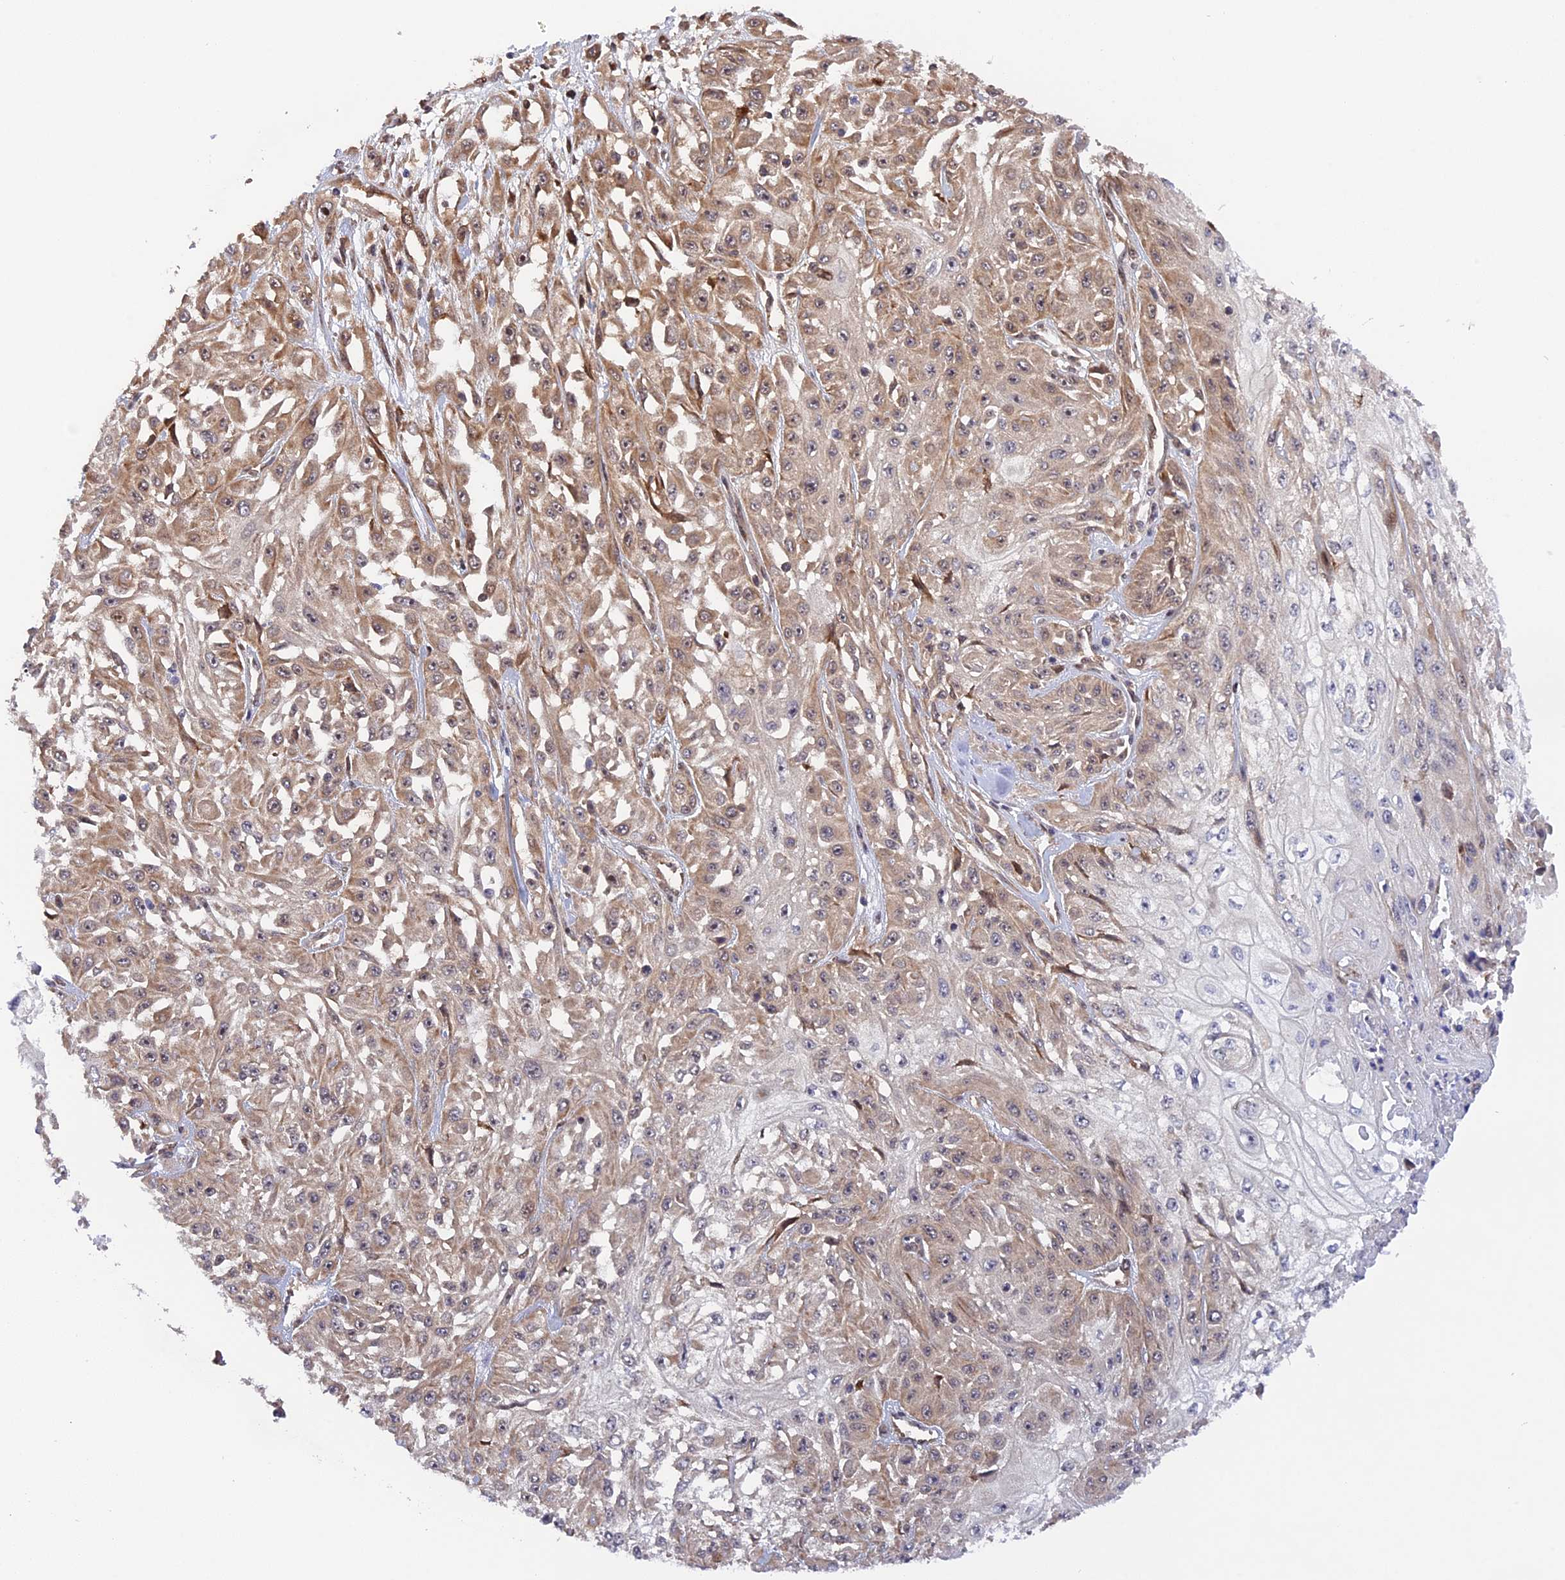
{"staining": {"intensity": "moderate", "quantity": "25%-75%", "location": "cytoplasmic/membranous"}, "tissue": "skin cancer", "cell_type": "Tumor cells", "image_type": "cancer", "snomed": [{"axis": "morphology", "description": "Squamous cell carcinoma, NOS"}, {"axis": "morphology", "description": "Squamous cell carcinoma, metastatic, NOS"}, {"axis": "topography", "description": "Skin"}, {"axis": "topography", "description": "Lymph node"}], "caption": "A micrograph showing moderate cytoplasmic/membranous expression in approximately 25%-75% of tumor cells in metastatic squamous cell carcinoma (skin), as visualized by brown immunohistochemical staining.", "gene": "ZNF428", "patient": {"sex": "male", "age": 75}}